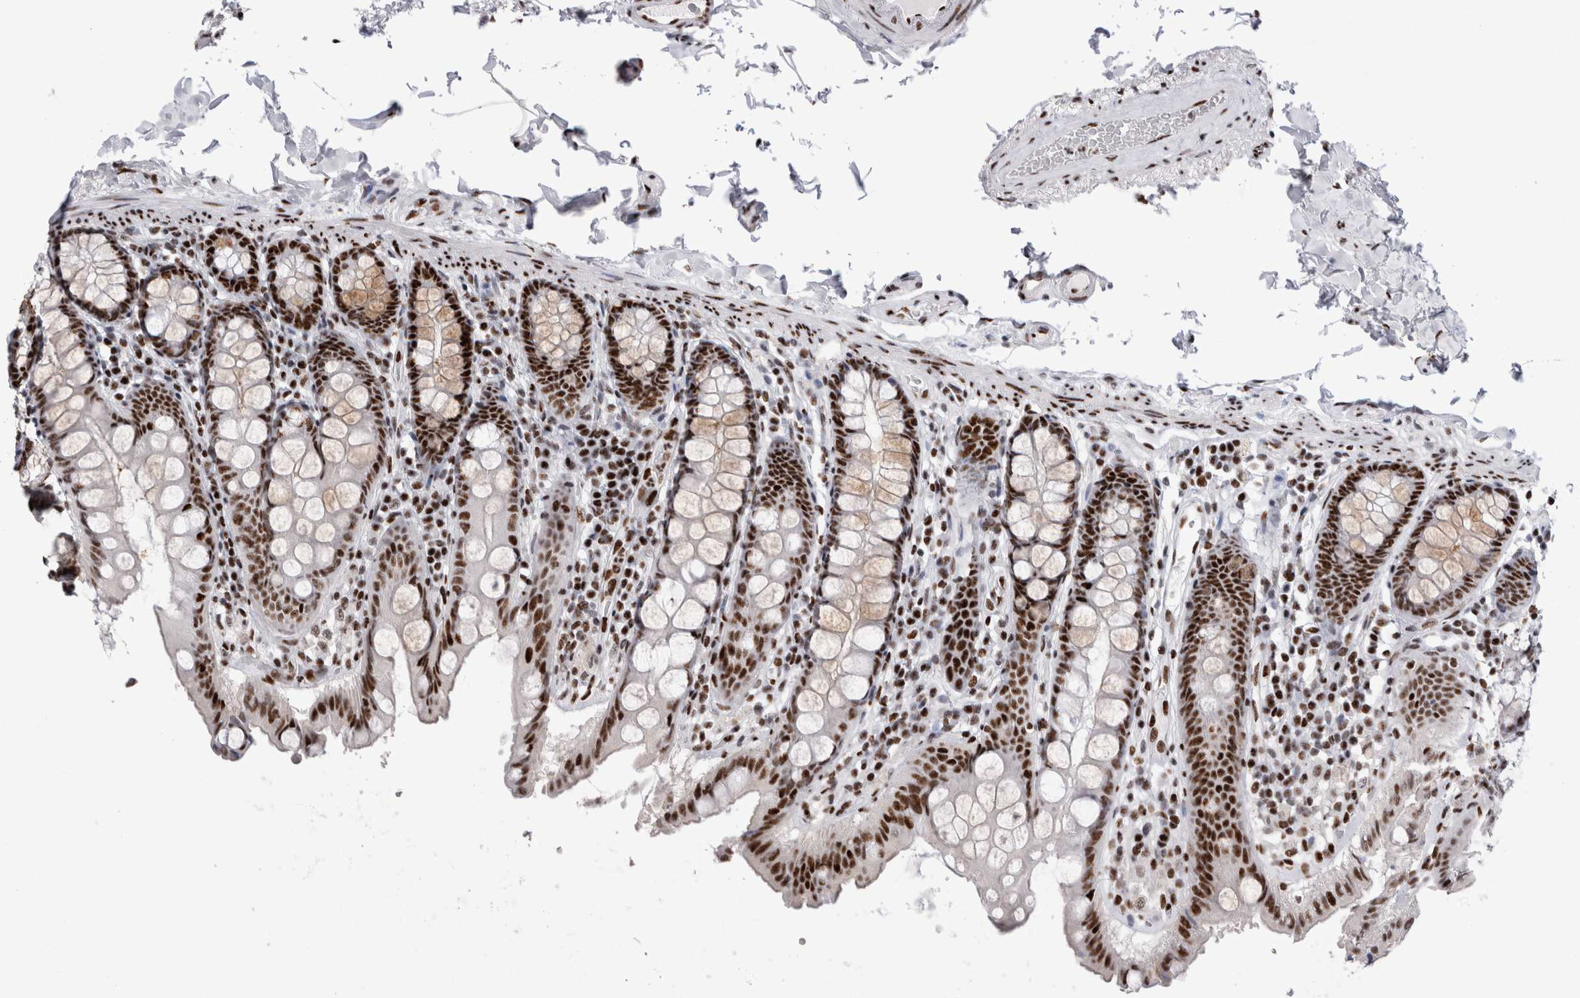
{"staining": {"intensity": "moderate", "quantity": ">75%", "location": "nuclear"}, "tissue": "colon", "cell_type": "Endothelial cells", "image_type": "normal", "snomed": [{"axis": "morphology", "description": "Normal tissue, NOS"}, {"axis": "topography", "description": "Colon"}, {"axis": "topography", "description": "Peripheral nerve tissue"}], "caption": "Human colon stained for a protein (brown) demonstrates moderate nuclear positive positivity in about >75% of endothelial cells.", "gene": "RBM6", "patient": {"sex": "female", "age": 61}}